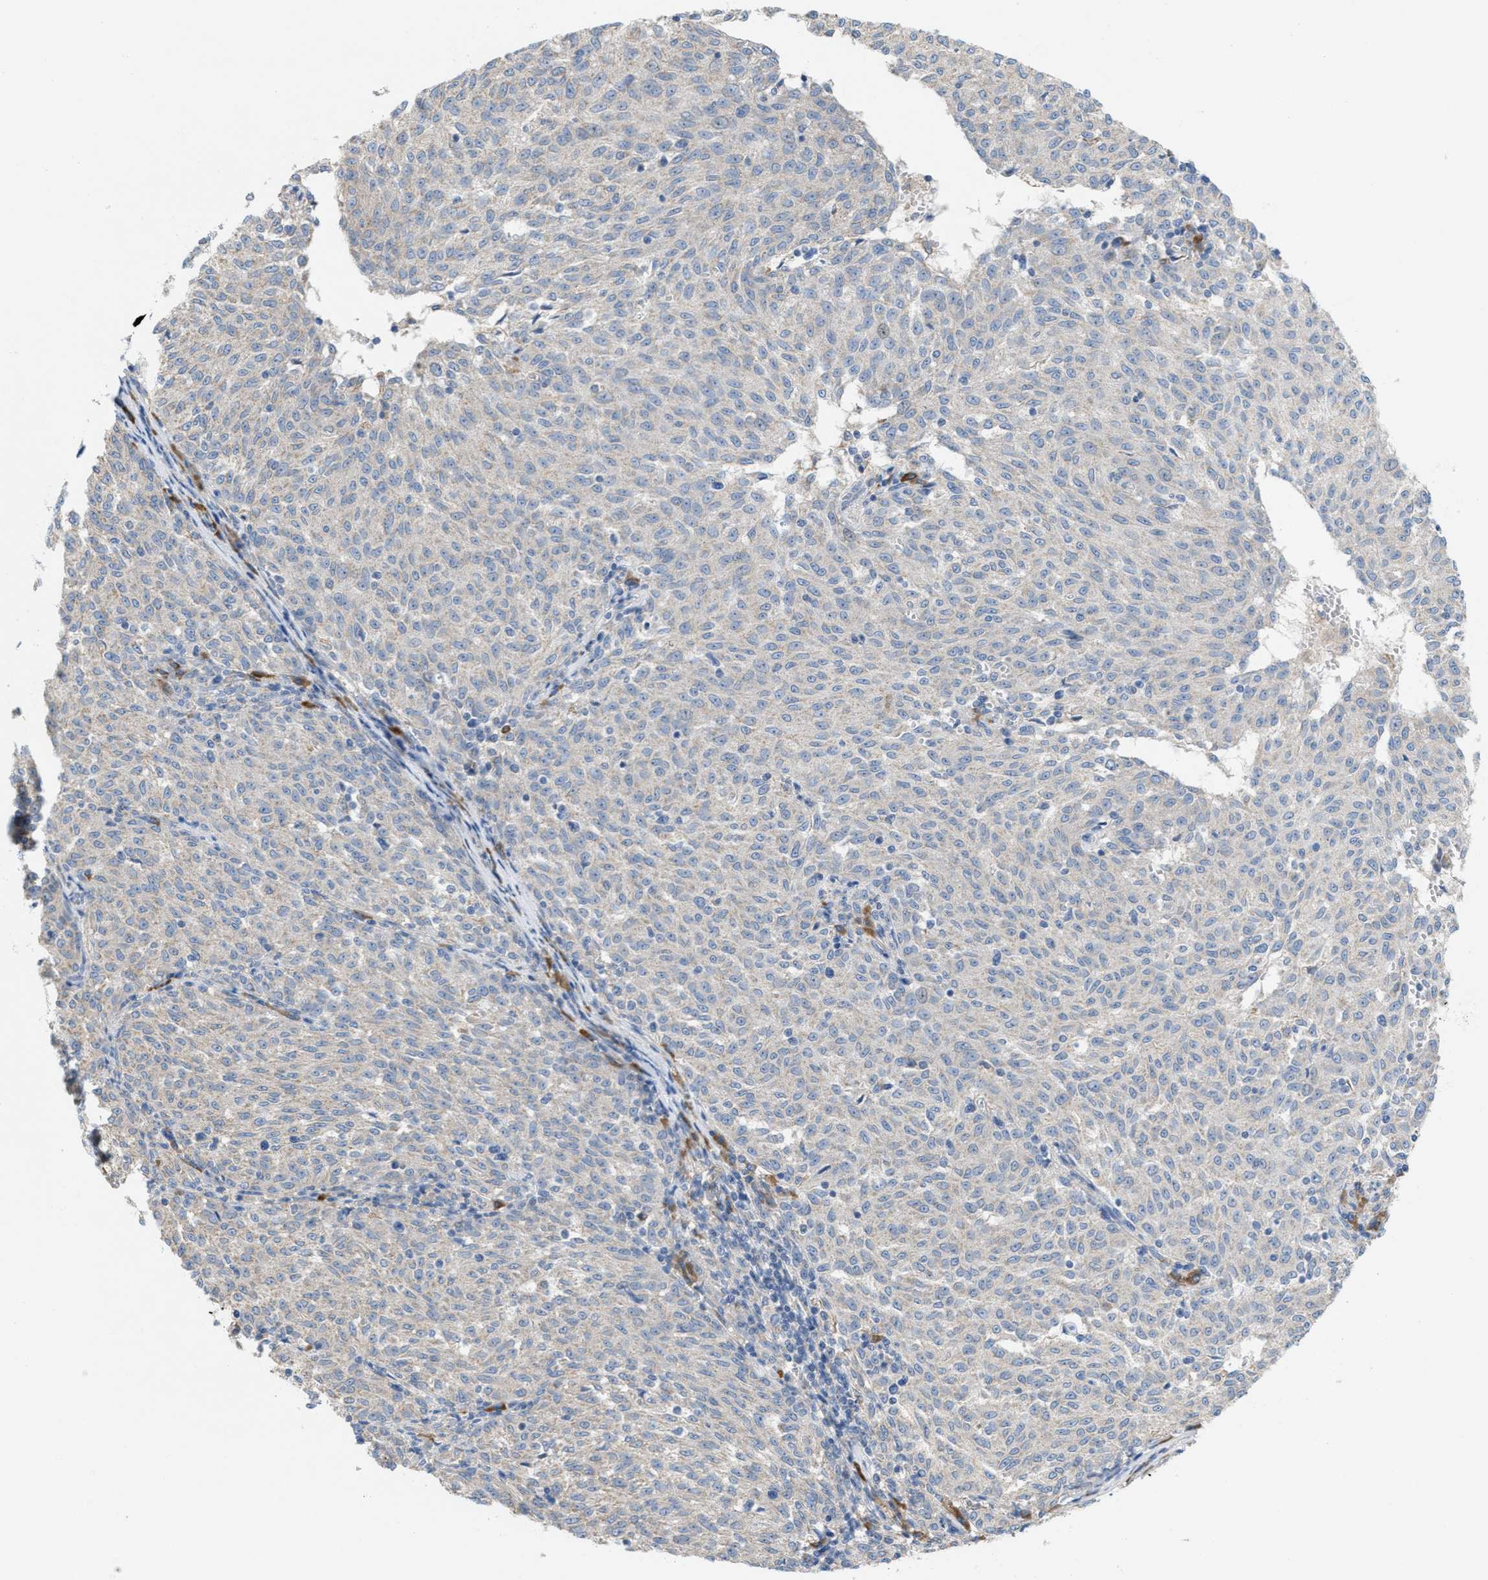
{"staining": {"intensity": "negative", "quantity": "none", "location": "none"}, "tissue": "melanoma", "cell_type": "Tumor cells", "image_type": "cancer", "snomed": [{"axis": "morphology", "description": "Malignant melanoma, NOS"}, {"axis": "topography", "description": "Skin"}], "caption": "This image is of malignant melanoma stained with immunohistochemistry (IHC) to label a protein in brown with the nuclei are counter-stained blue. There is no positivity in tumor cells. The staining was performed using DAB to visualize the protein expression in brown, while the nuclei were stained in blue with hematoxylin (Magnification: 20x).", "gene": "DYNC2I1", "patient": {"sex": "female", "age": 72}}